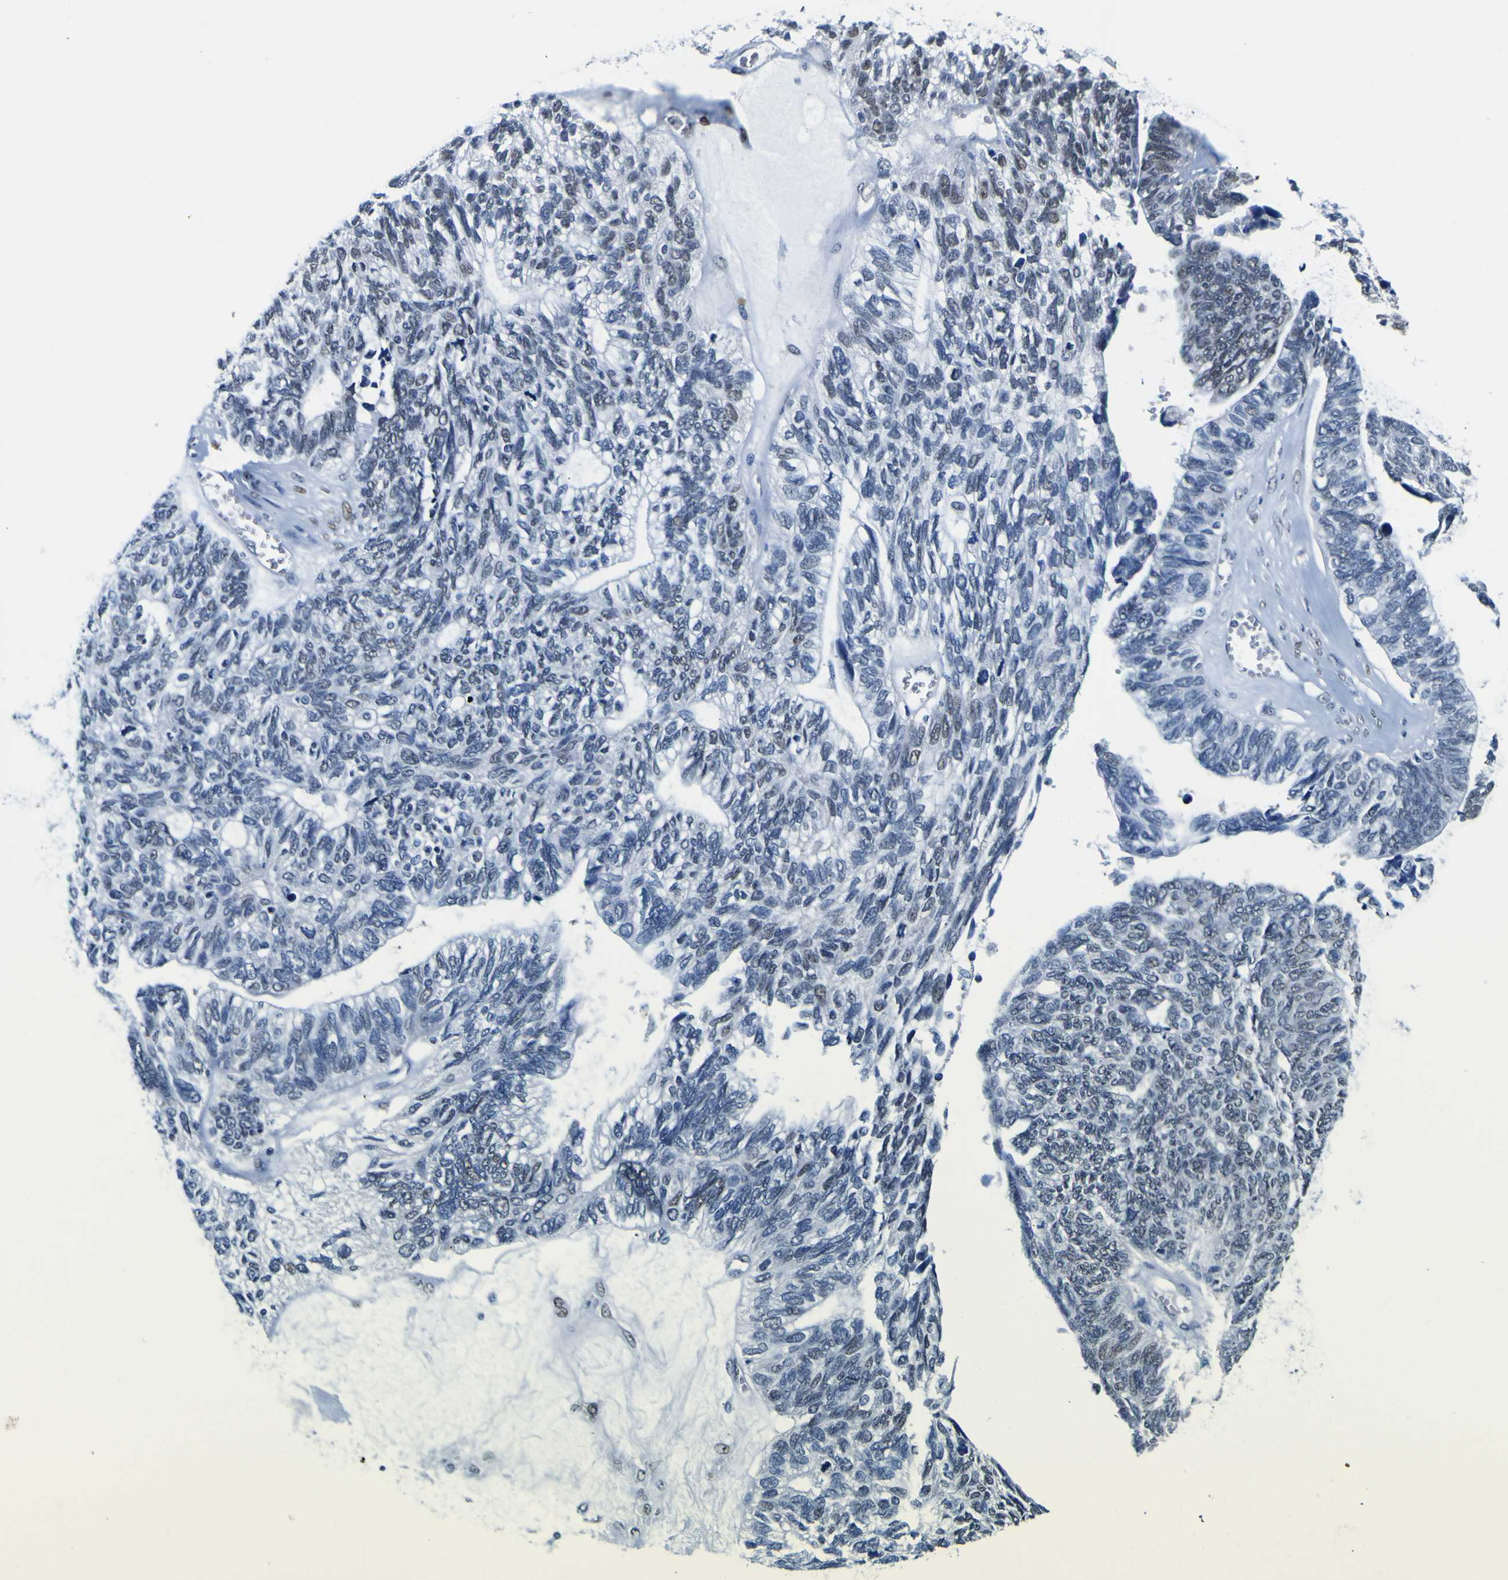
{"staining": {"intensity": "negative", "quantity": "none", "location": "none"}, "tissue": "ovarian cancer", "cell_type": "Tumor cells", "image_type": "cancer", "snomed": [{"axis": "morphology", "description": "Cystadenocarcinoma, serous, NOS"}, {"axis": "topography", "description": "Ovary"}], "caption": "Tumor cells show no significant protein expression in ovarian serous cystadenocarcinoma.", "gene": "CUL4B", "patient": {"sex": "female", "age": 79}}